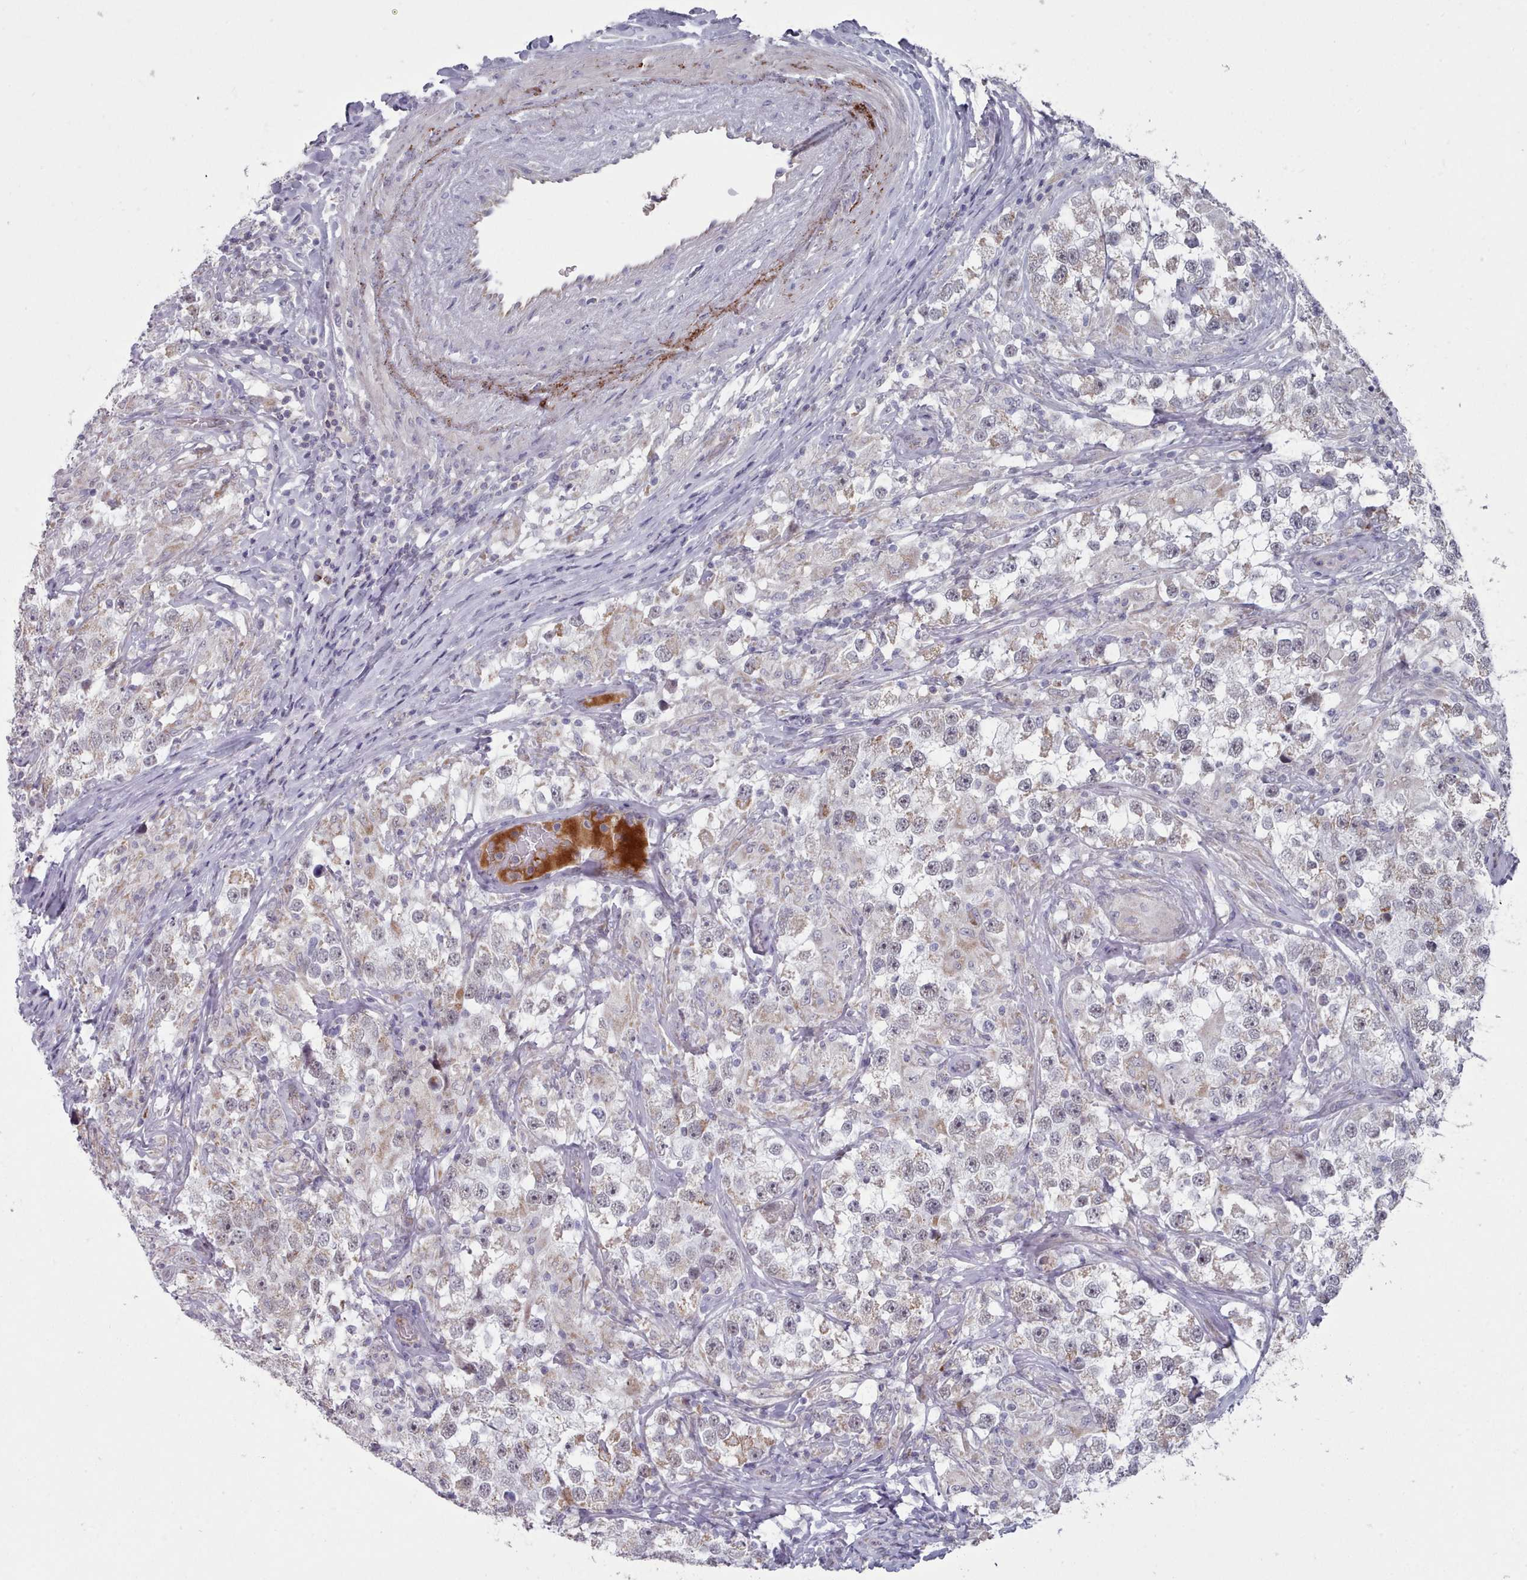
{"staining": {"intensity": "weak", "quantity": ">75%", "location": "cytoplasmic/membranous"}, "tissue": "testis cancer", "cell_type": "Tumor cells", "image_type": "cancer", "snomed": [{"axis": "morphology", "description": "Seminoma, NOS"}, {"axis": "topography", "description": "Testis"}], "caption": "Testis cancer was stained to show a protein in brown. There is low levels of weak cytoplasmic/membranous expression in about >75% of tumor cells.", "gene": "TRARG1", "patient": {"sex": "male", "age": 46}}